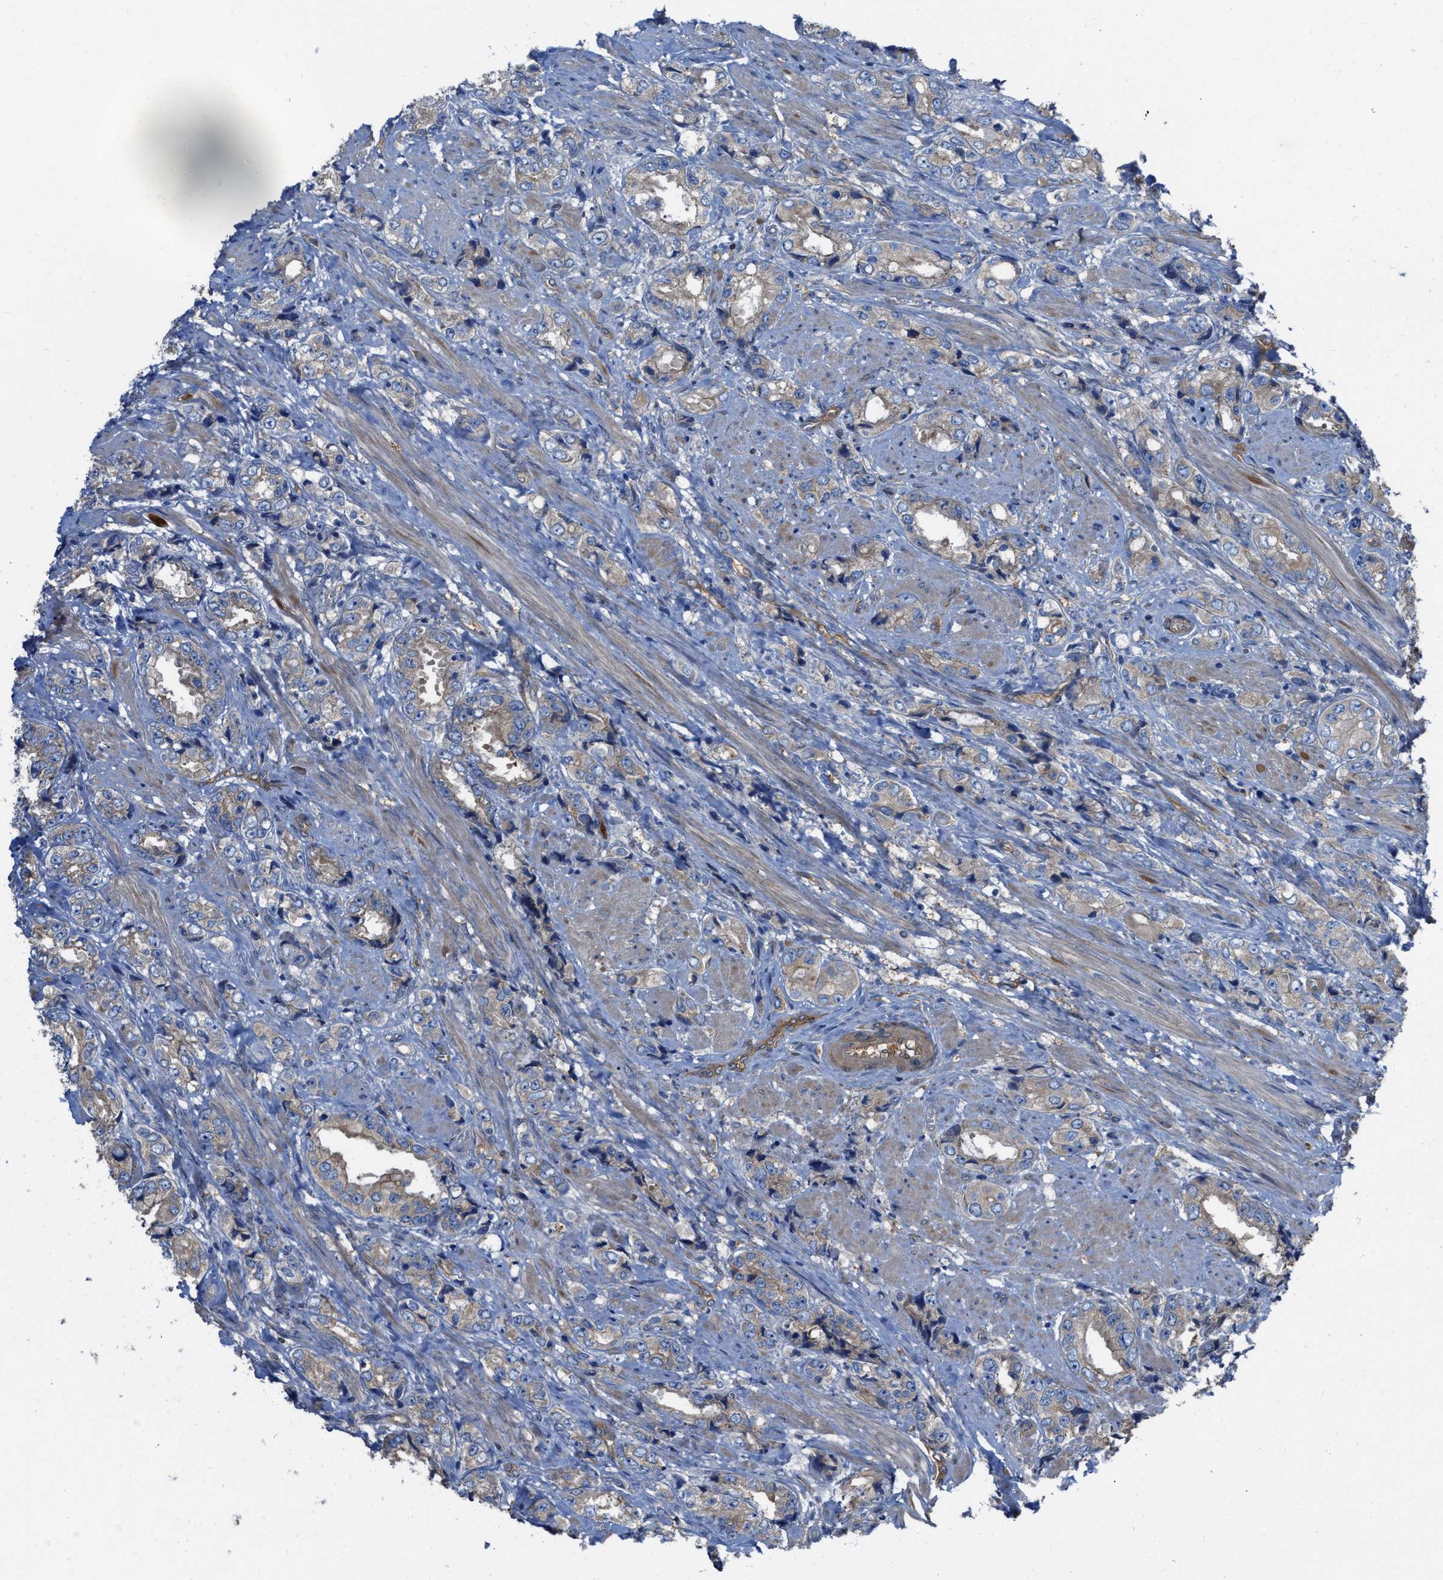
{"staining": {"intensity": "weak", "quantity": "25%-75%", "location": "cytoplasmic/membranous"}, "tissue": "prostate cancer", "cell_type": "Tumor cells", "image_type": "cancer", "snomed": [{"axis": "morphology", "description": "Adenocarcinoma, High grade"}, {"axis": "topography", "description": "Prostate"}], "caption": "An immunohistochemistry image of neoplastic tissue is shown. Protein staining in brown highlights weak cytoplasmic/membranous positivity in prostate cancer within tumor cells. The staining was performed using DAB (3,3'-diaminobenzidine) to visualize the protein expression in brown, while the nuclei were stained in blue with hematoxylin (Magnification: 20x).", "gene": "TRIOBP", "patient": {"sex": "male", "age": 61}}